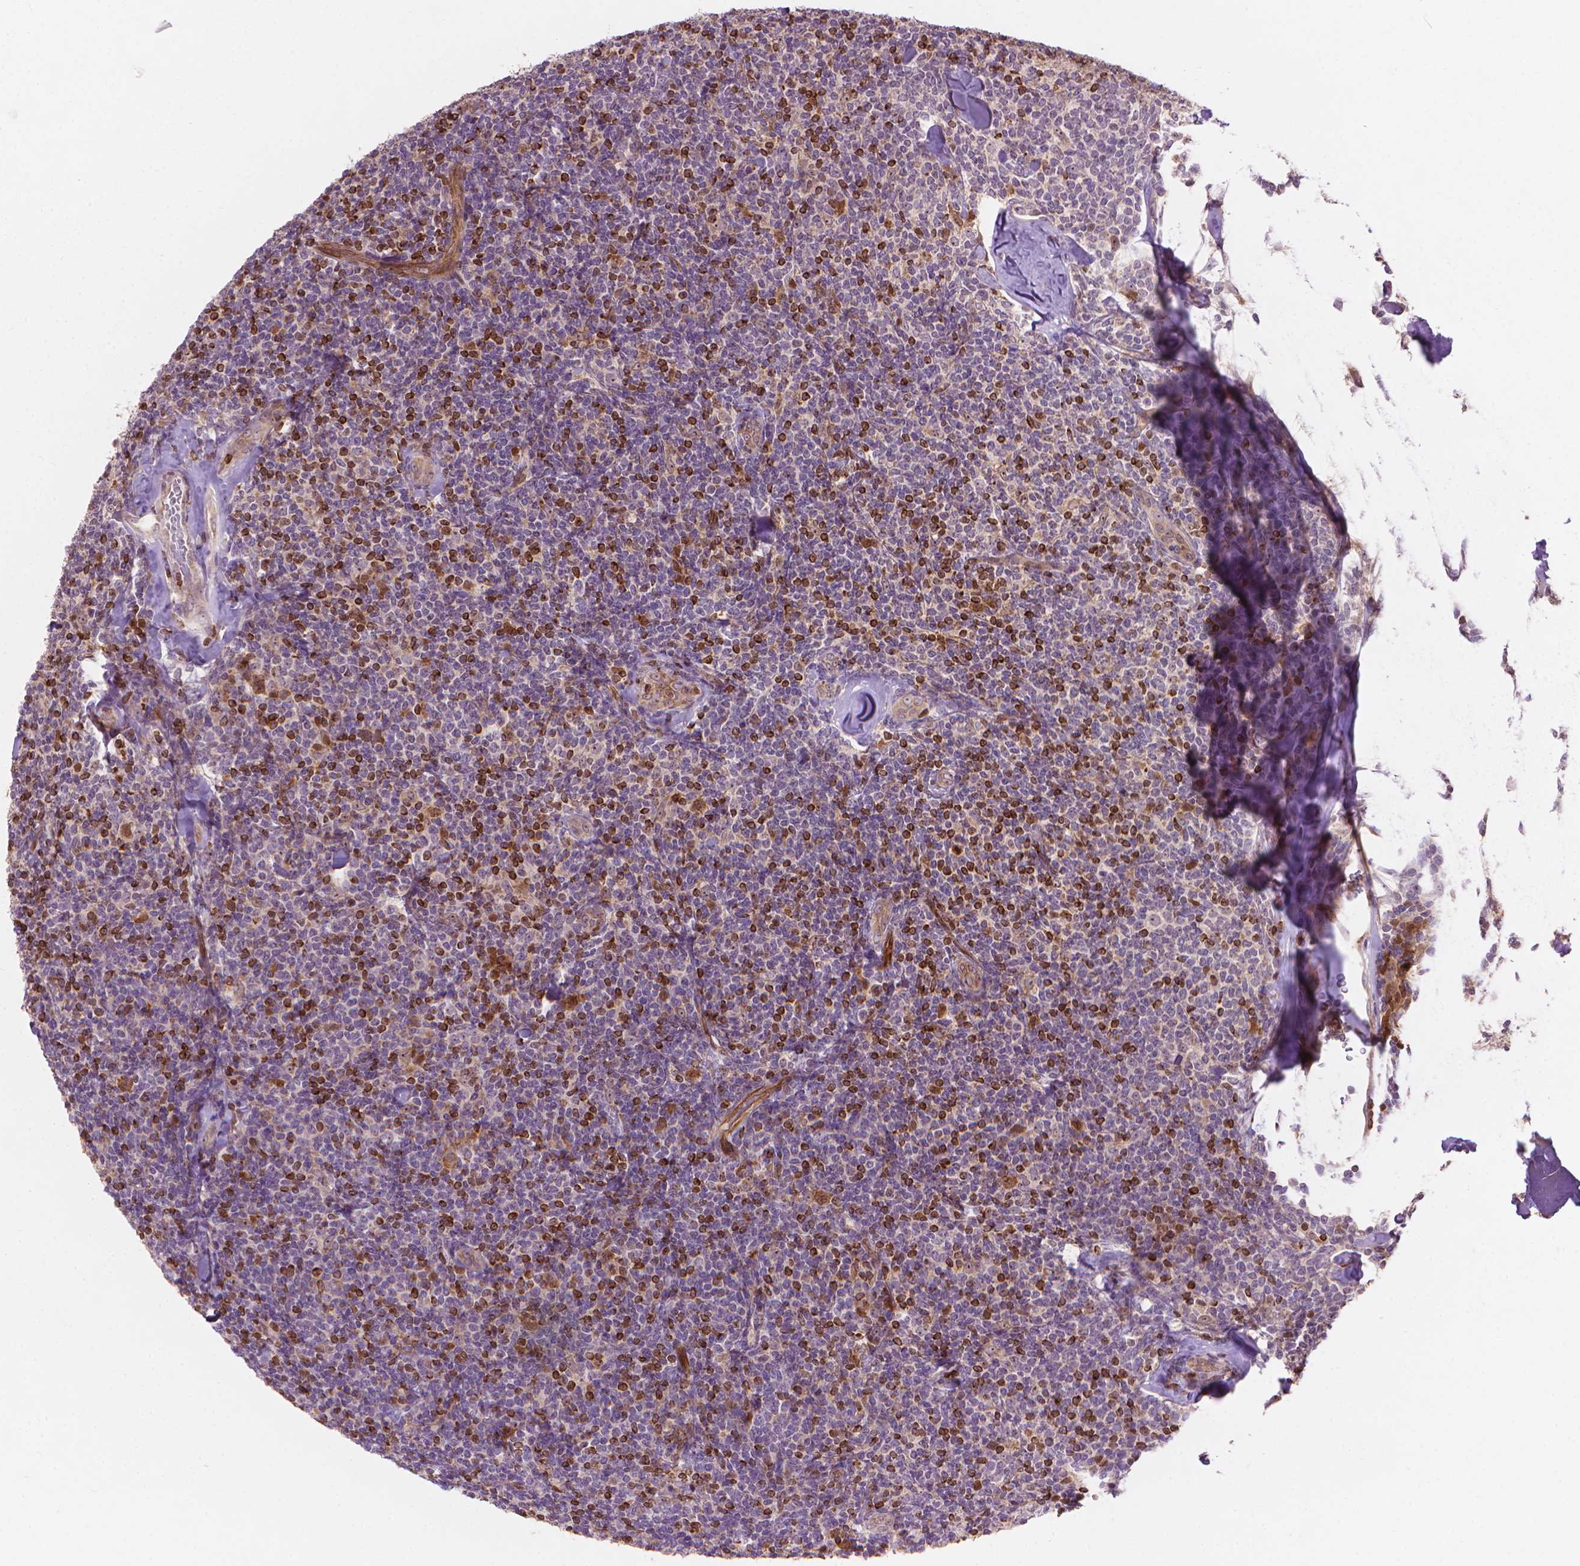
{"staining": {"intensity": "moderate", "quantity": "25%-75%", "location": "cytoplasmic/membranous,nuclear"}, "tissue": "lymphoma", "cell_type": "Tumor cells", "image_type": "cancer", "snomed": [{"axis": "morphology", "description": "Malignant lymphoma, non-Hodgkin's type, Low grade"}, {"axis": "topography", "description": "Lymph node"}], "caption": "Protein expression analysis of malignant lymphoma, non-Hodgkin's type (low-grade) displays moderate cytoplasmic/membranous and nuclear expression in approximately 25%-75% of tumor cells.", "gene": "SMC2", "patient": {"sex": "female", "age": 56}}